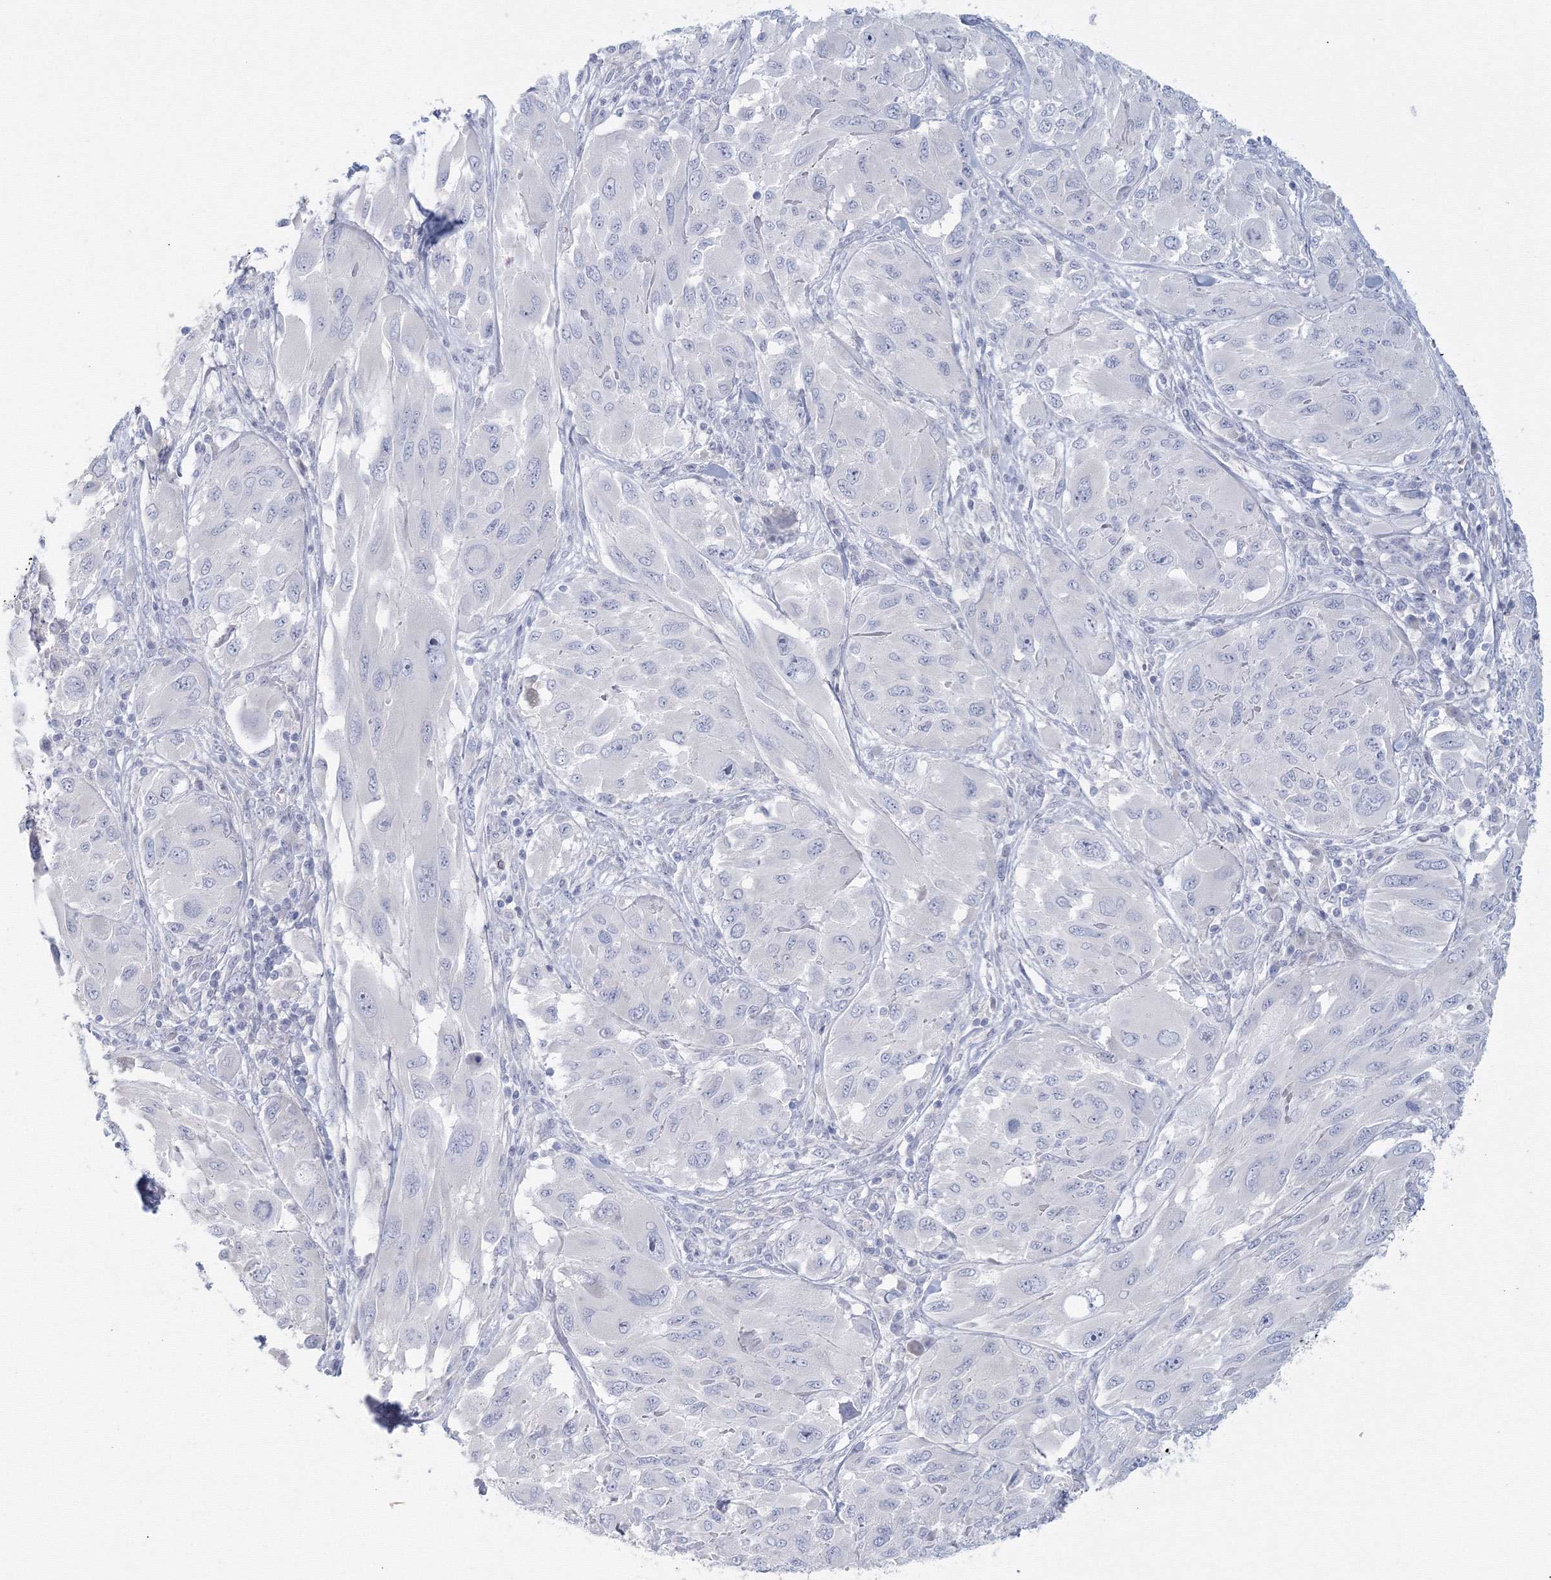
{"staining": {"intensity": "negative", "quantity": "none", "location": "none"}, "tissue": "melanoma", "cell_type": "Tumor cells", "image_type": "cancer", "snomed": [{"axis": "morphology", "description": "Malignant melanoma, NOS"}, {"axis": "topography", "description": "Skin"}], "caption": "Tumor cells are negative for brown protein staining in malignant melanoma.", "gene": "TACC2", "patient": {"sex": "female", "age": 91}}